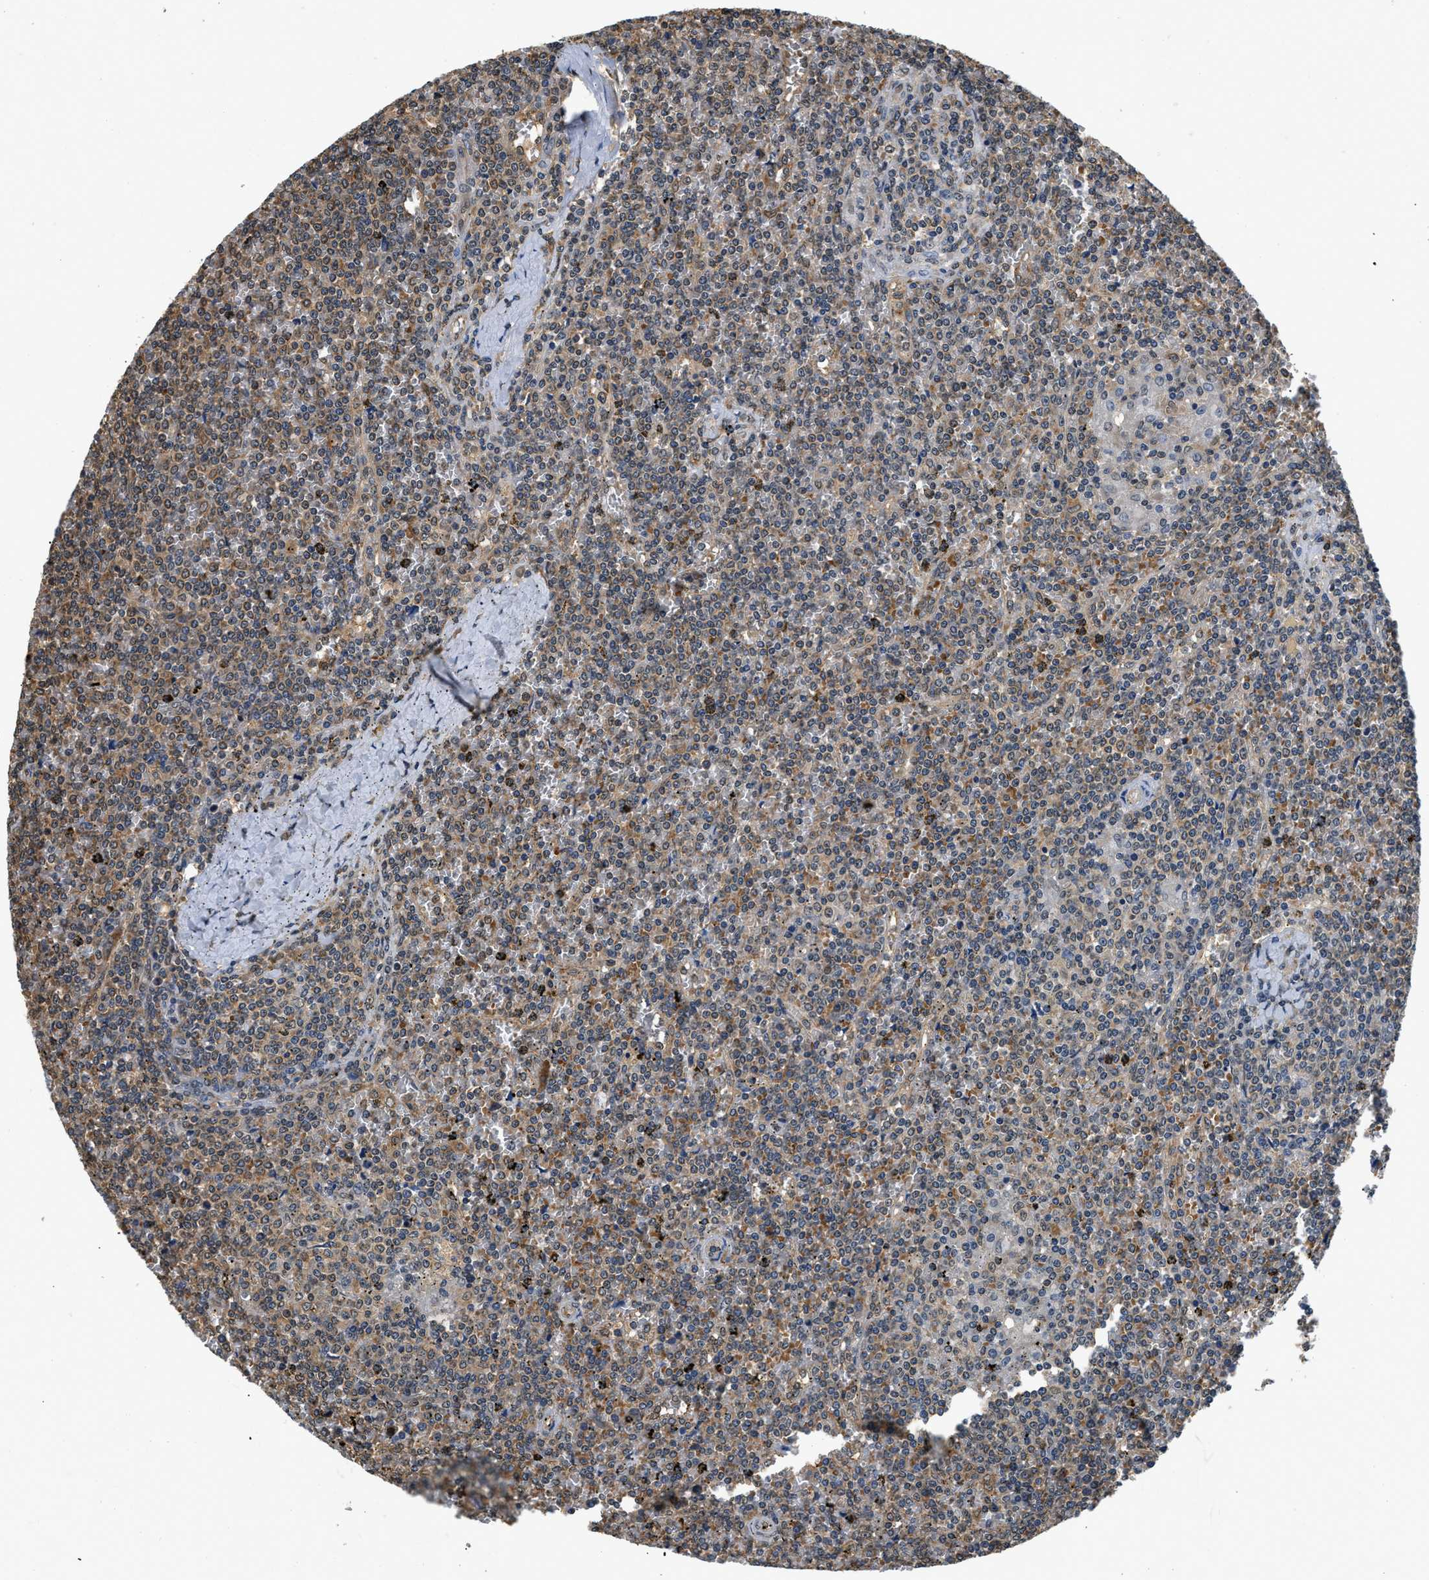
{"staining": {"intensity": "moderate", "quantity": ">75%", "location": "cytoplasmic/membranous"}, "tissue": "lymphoma", "cell_type": "Tumor cells", "image_type": "cancer", "snomed": [{"axis": "morphology", "description": "Malignant lymphoma, non-Hodgkin's type, Low grade"}, {"axis": "topography", "description": "Spleen"}], "caption": "Protein analysis of low-grade malignant lymphoma, non-Hodgkin's type tissue demonstrates moderate cytoplasmic/membranous expression in about >75% of tumor cells. (DAB = brown stain, brightfield microscopy at high magnification).", "gene": "BCL7C", "patient": {"sex": "female", "age": 19}}